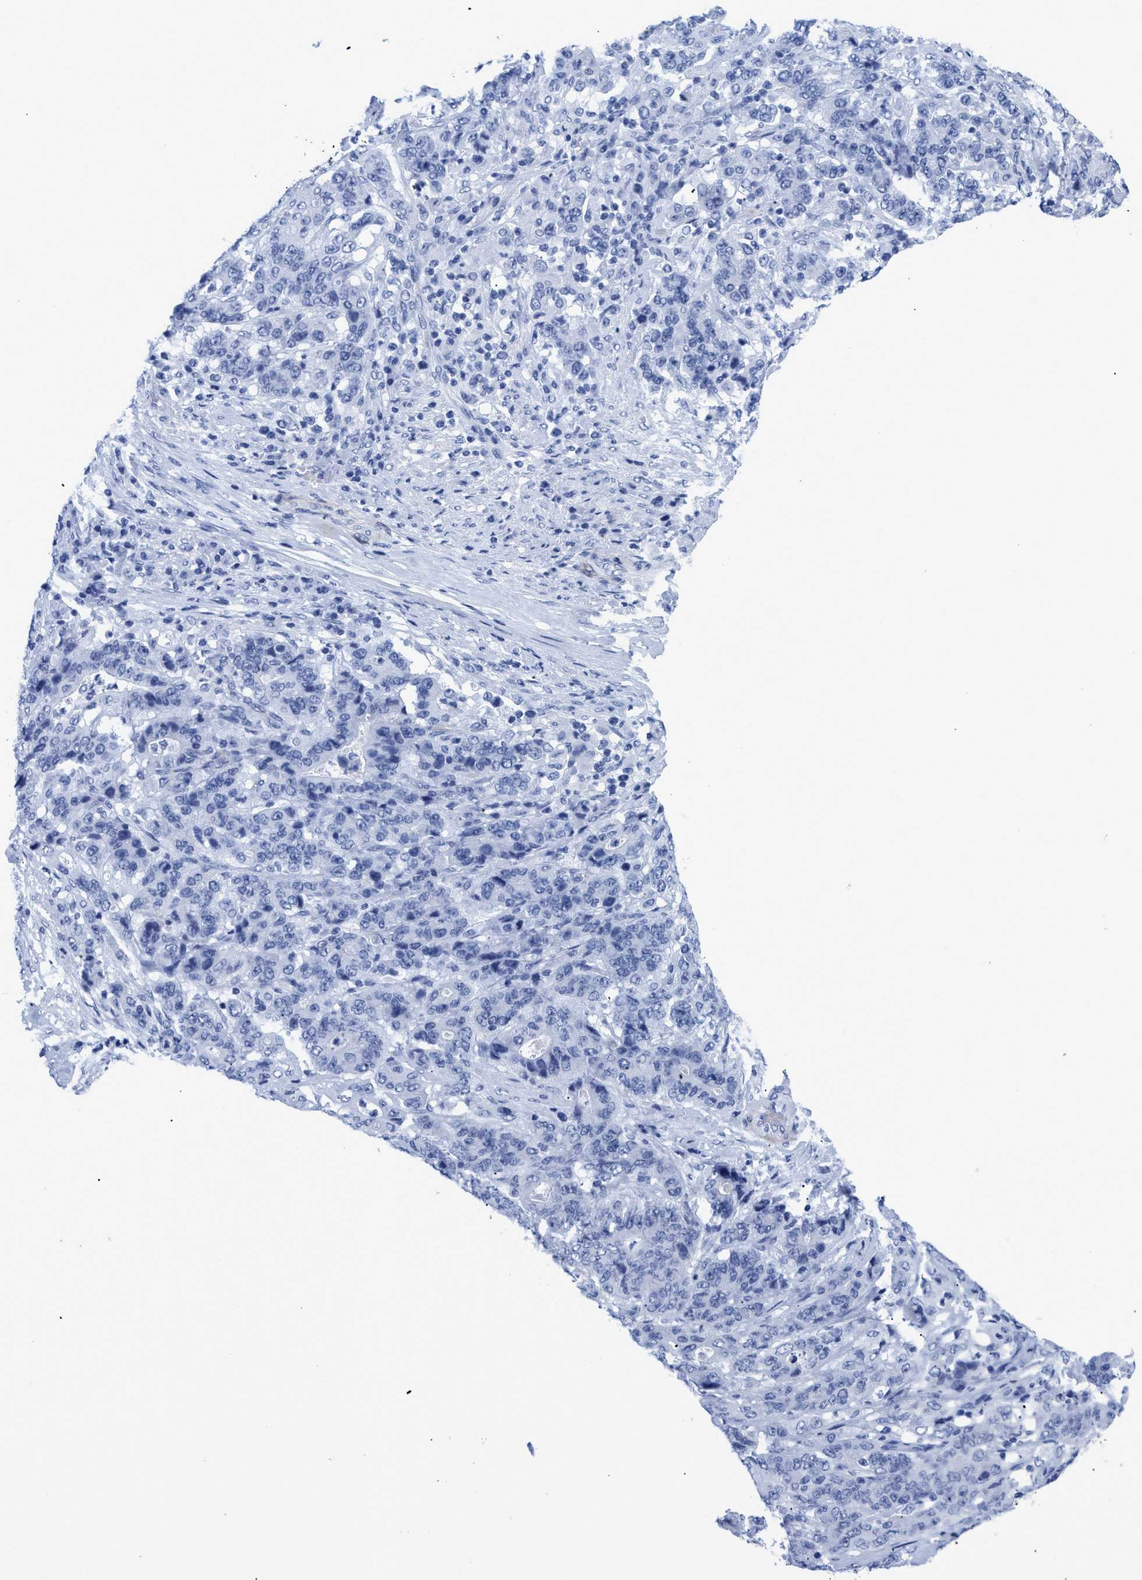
{"staining": {"intensity": "negative", "quantity": "none", "location": "none"}, "tissue": "stomach cancer", "cell_type": "Tumor cells", "image_type": "cancer", "snomed": [{"axis": "morphology", "description": "Adenocarcinoma, NOS"}, {"axis": "topography", "description": "Stomach"}], "caption": "DAB immunohistochemical staining of stomach cancer (adenocarcinoma) shows no significant positivity in tumor cells.", "gene": "DUSP26", "patient": {"sex": "female", "age": 73}}